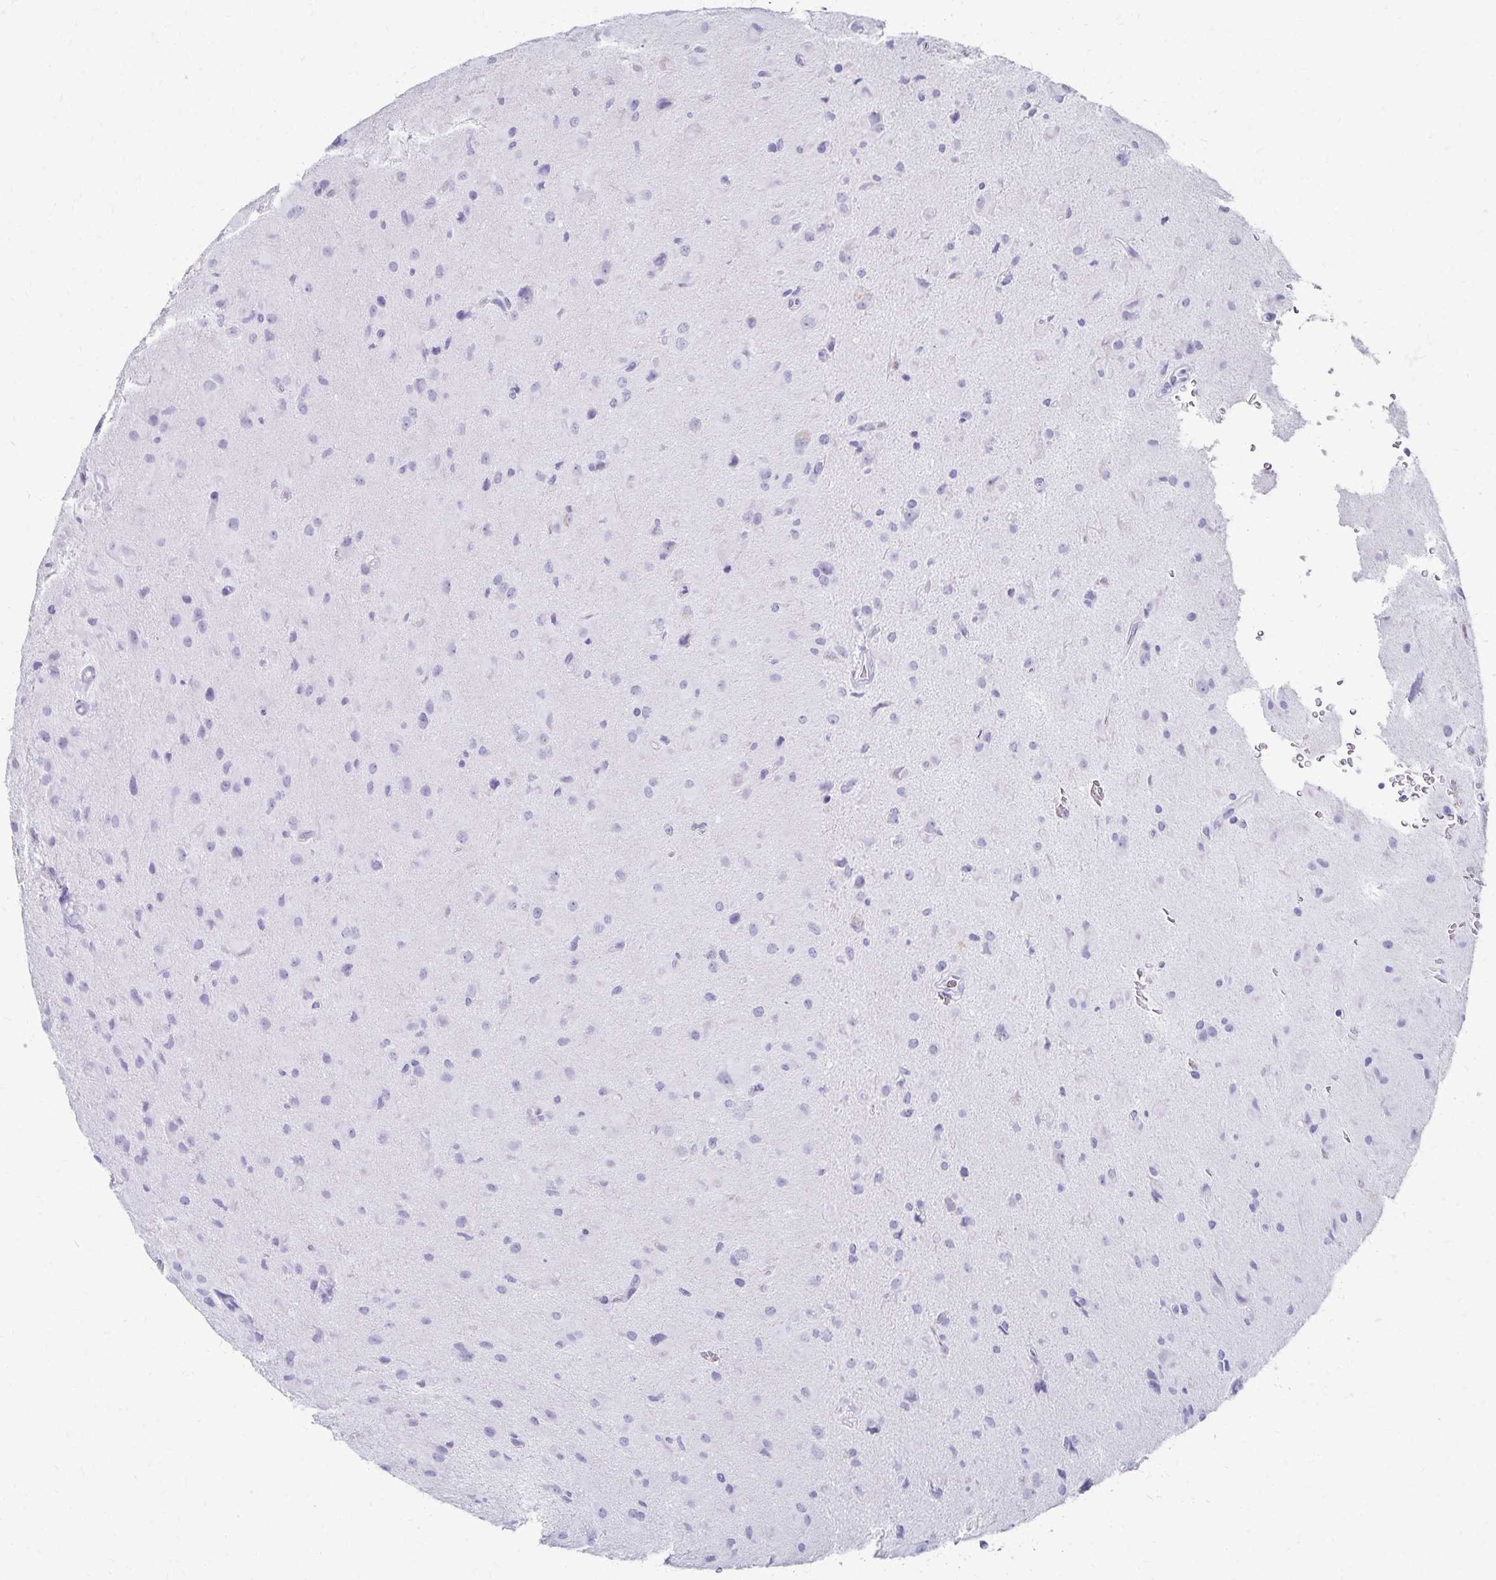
{"staining": {"intensity": "negative", "quantity": "none", "location": "none"}, "tissue": "glioma", "cell_type": "Tumor cells", "image_type": "cancer", "snomed": [{"axis": "morphology", "description": "Glioma, malignant, Low grade"}, {"axis": "topography", "description": "Brain"}], "caption": "A high-resolution micrograph shows IHC staining of glioma, which displays no significant staining in tumor cells.", "gene": "GIP", "patient": {"sex": "male", "age": 58}}